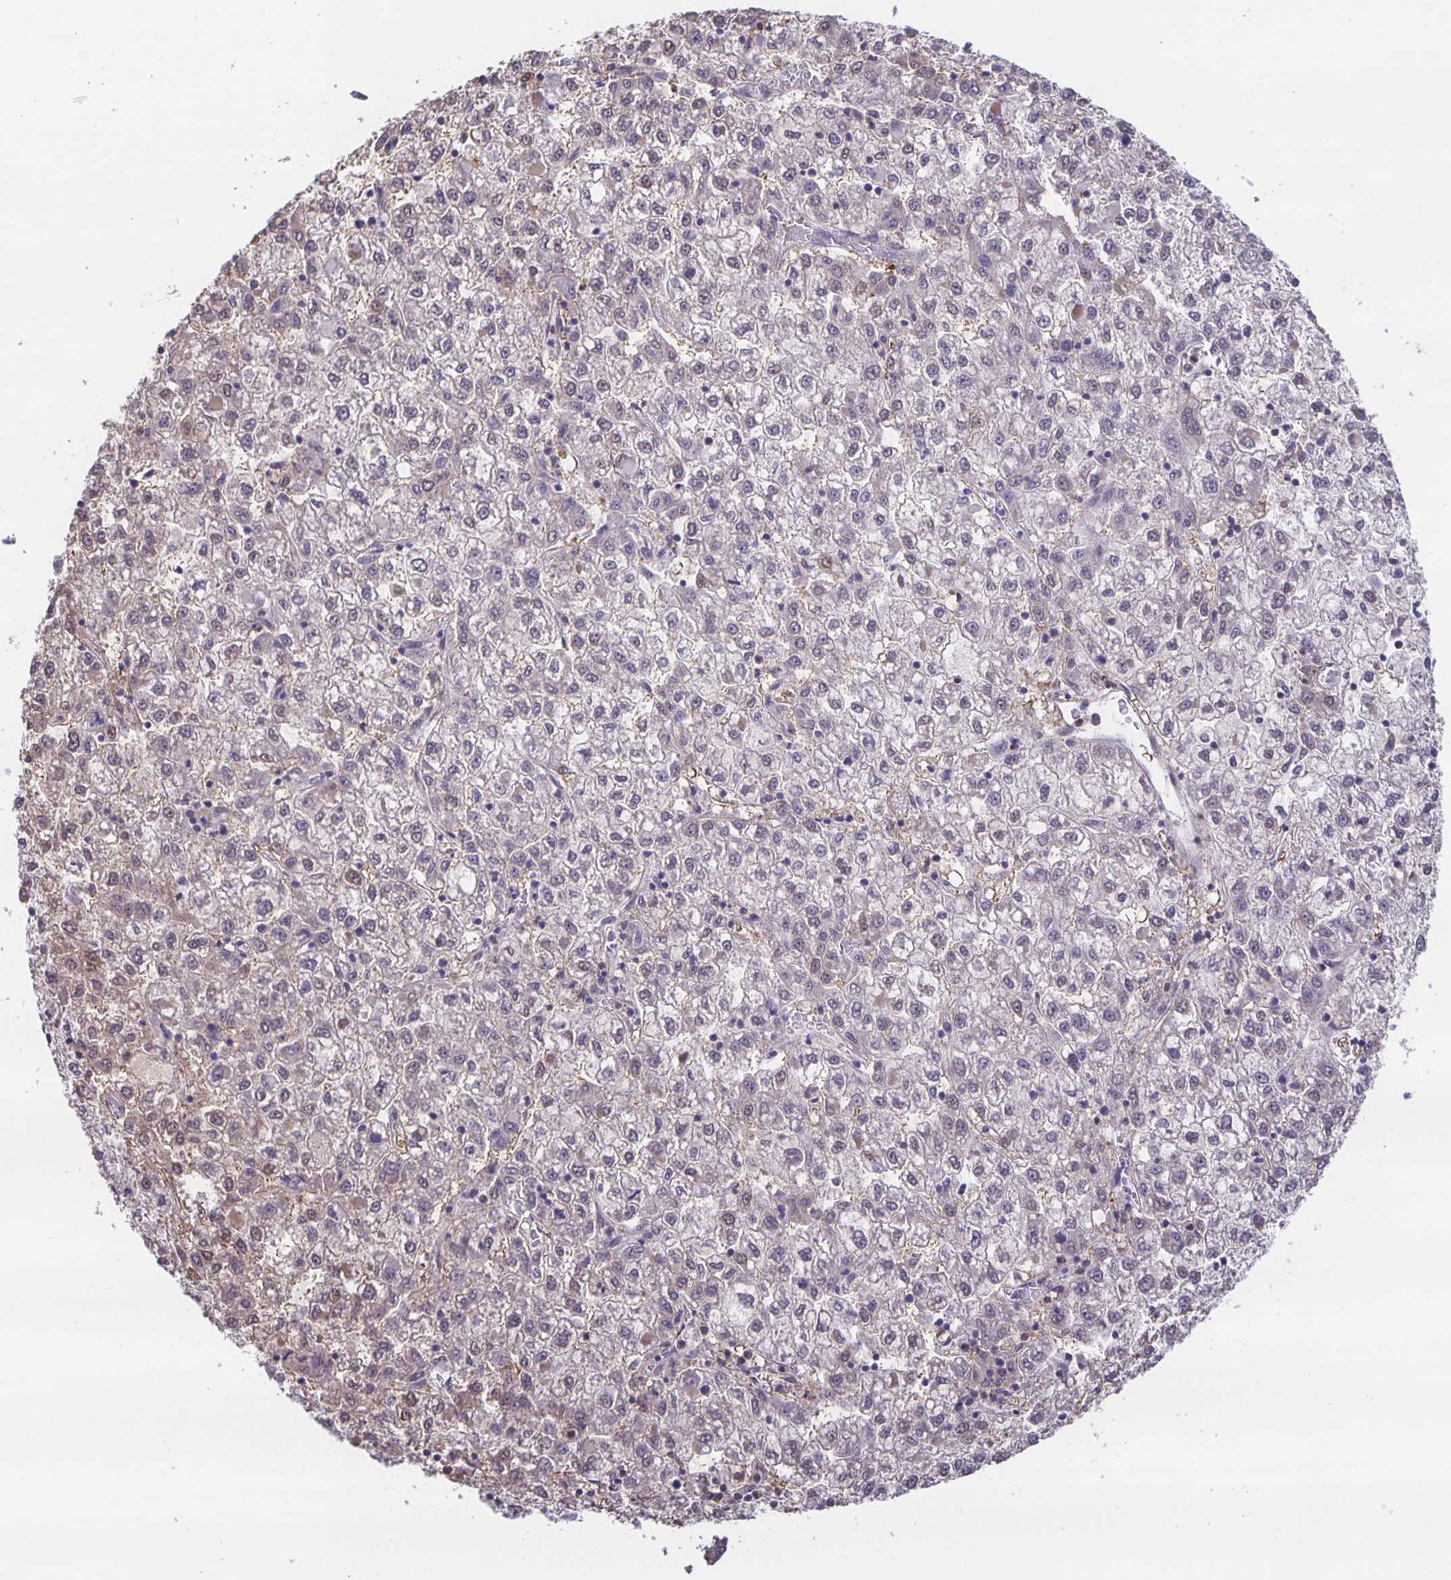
{"staining": {"intensity": "negative", "quantity": "none", "location": "none"}, "tissue": "liver cancer", "cell_type": "Tumor cells", "image_type": "cancer", "snomed": [{"axis": "morphology", "description": "Carcinoma, Hepatocellular, NOS"}, {"axis": "topography", "description": "Liver"}], "caption": "Immunohistochemistry (IHC) of liver cancer (hepatocellular carcinoma) exhibits no expression in tumor cells.", "gene": "MARCHF6", "patient": {"sex": "male", "age": 40}}